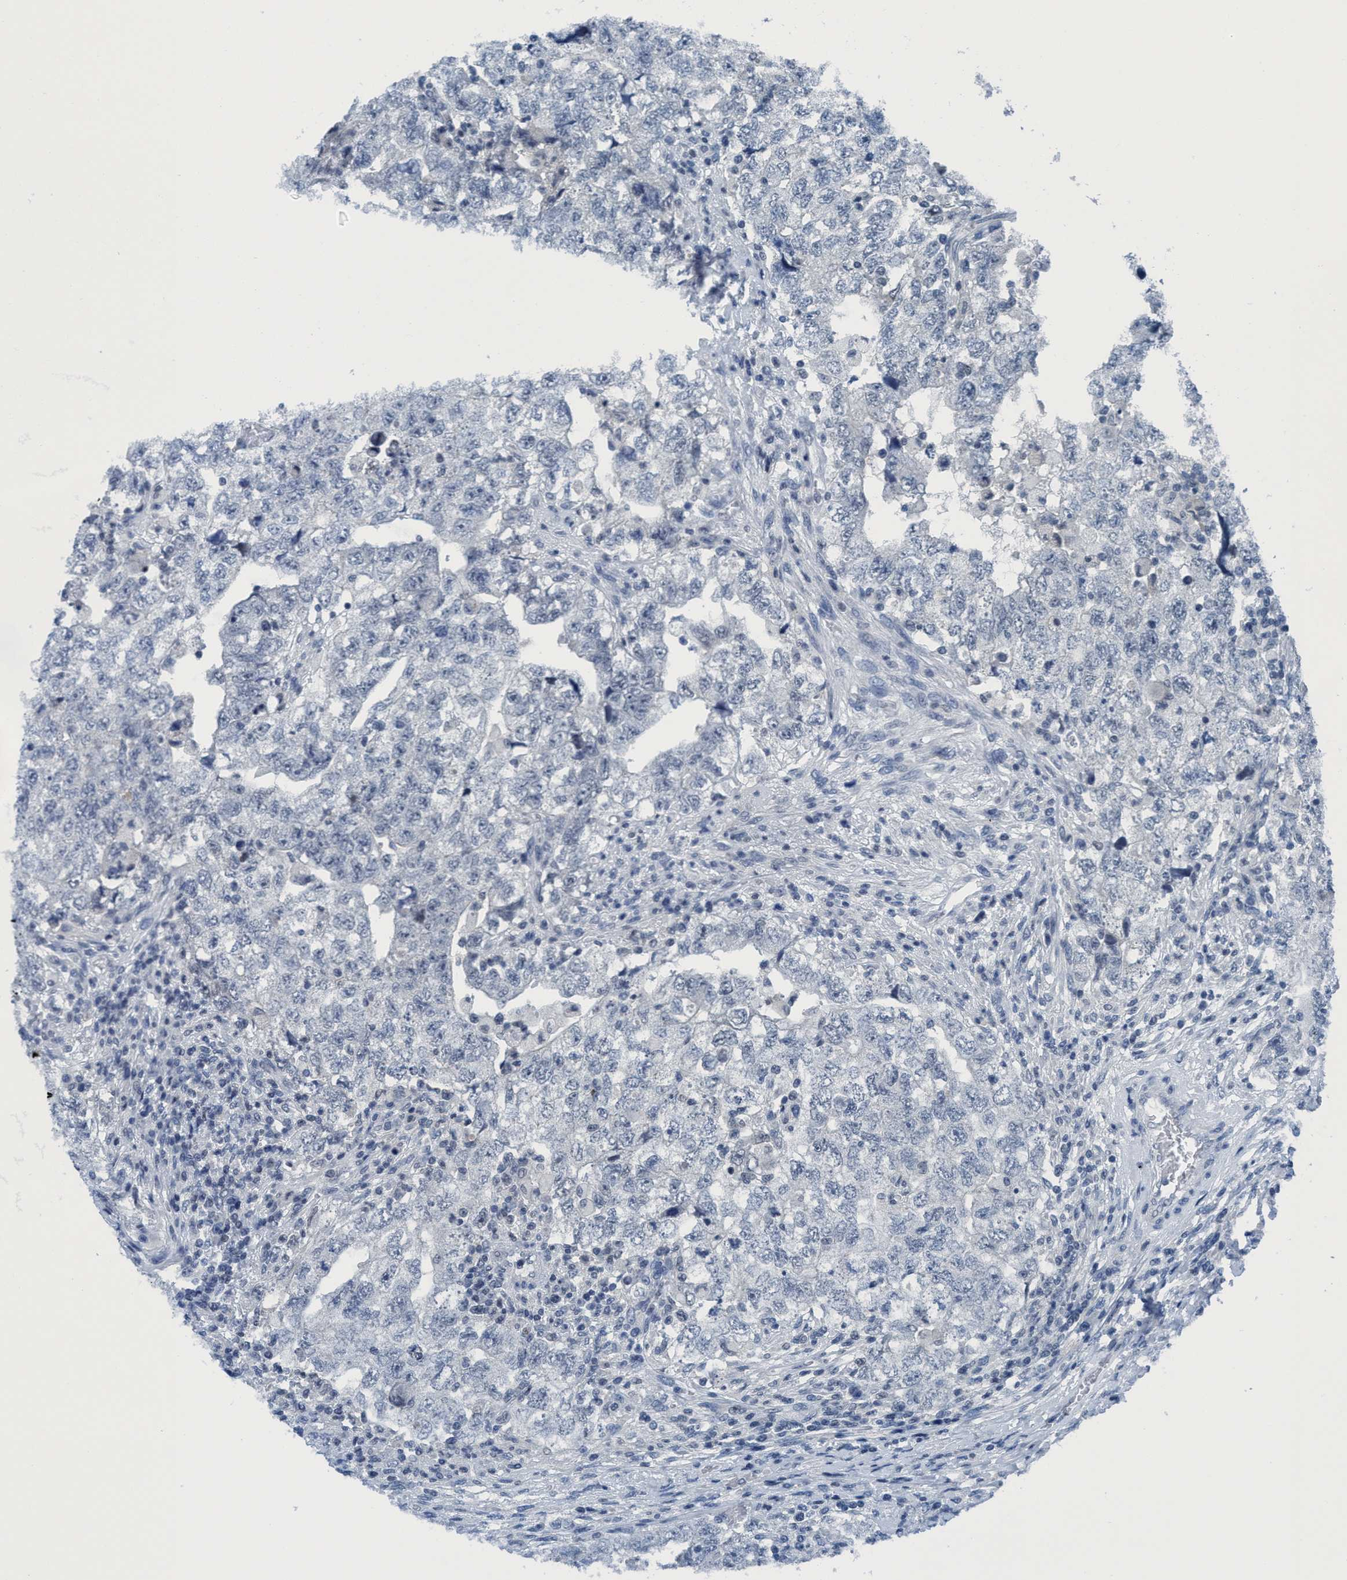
{"staining": {"intensity": "negative", "quantity": "none", "location": "none"}, "tissue": "testis cancer", "cell_type": "Tumor cells", "image_type": "cancer", "snomed": [{"axis": "morphology", "description": "Carcinoma, Embryonal, NOS"}, {"axis": "topography", "description": "Testis"}], "caption": "Immunohistochemistry (IHC) histopathology image of testis embryonal carcinoma stained for a protein (brown), which shows no expression in tumor cells. (Brightfield microscopy of DAB immunohistochemistry at high magnification).", "gene": "DNAI1", "patient": {"sex": "male", "age": 36}}